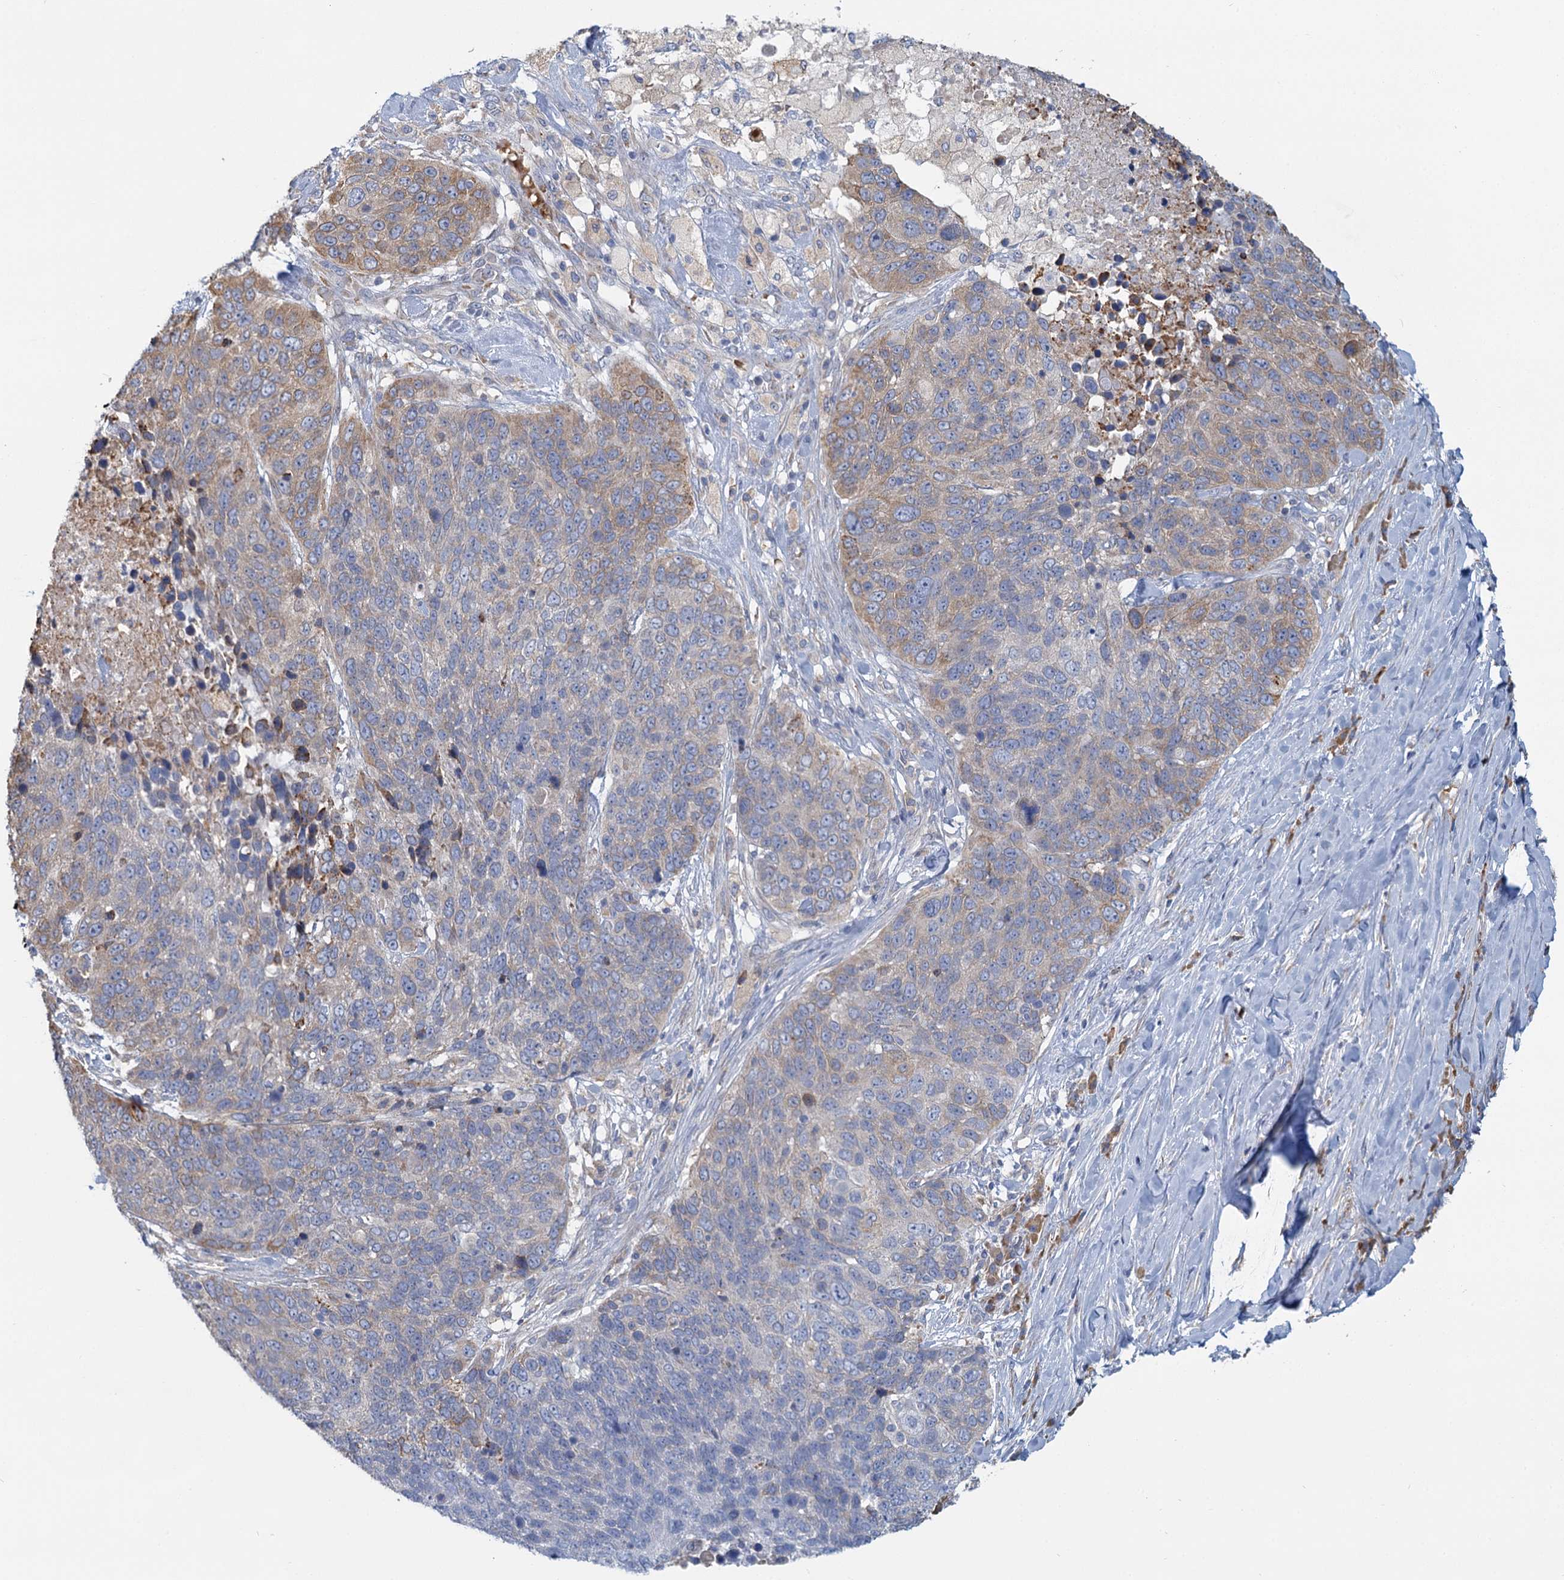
{"staining": {"intensity": "weak", "quantity": "25%-75%", "location": "cytoplasmic/membranous"}, "tissue": "lung cancer", "cell_type": "Tumor cells", "image_type": "cancer", "snomed": [{"axis": "morphology", "description": "Normal tissue, NOS"}, {"axis": "morphology", "description": "Squamous cell carcinoma, NOS"}, {"axis": "topography", "description": "Lymph node"}, {"axis": "topography", "description": "Lung"}], "caption": "Lung cancer was stained to show a protein in brown. There is low levels of weak cytoplasmic/membranous positivity in approximately 25%-75% of tumor cells.", "gene": "ANKRD16", "patient": {"sex": "male", "age": 66}}